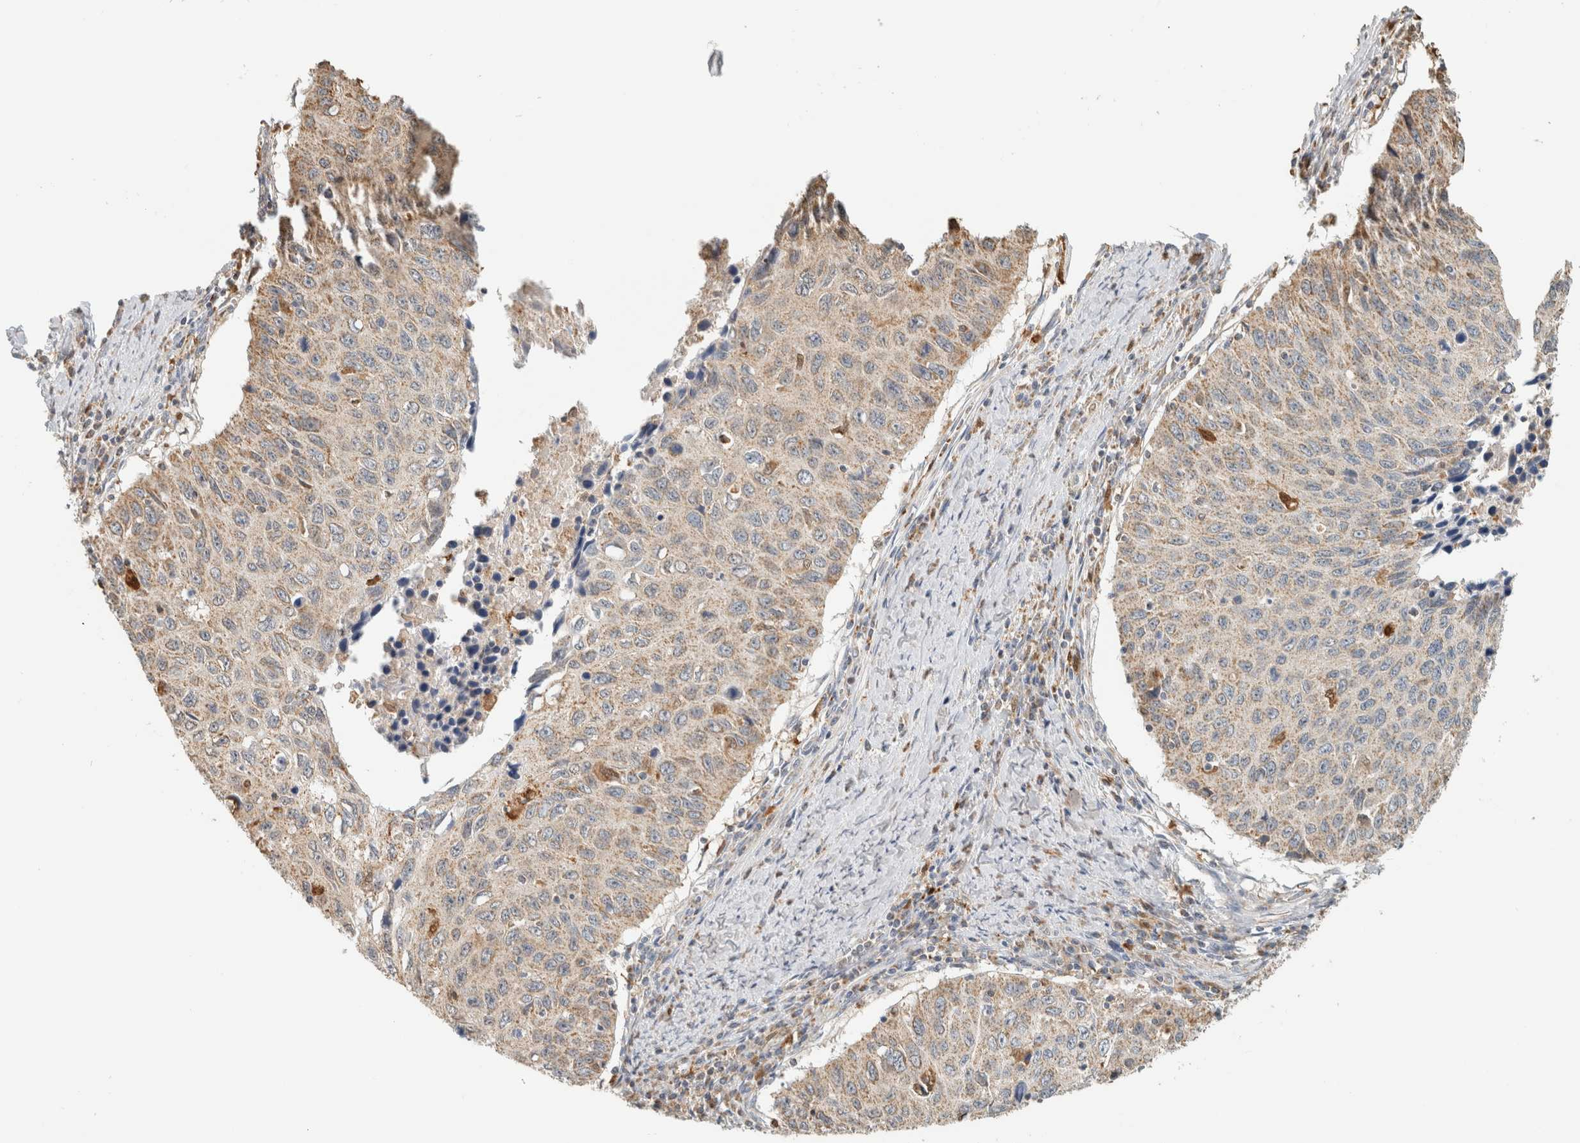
{"staining": {"intensity": "weak", "quantity": ">75%", "location": "cytoplasmic/membranous"}, "tissue": "cervical cancer", "cell_type": "Tumor cells", "image_type": "cancer", "snomed": [{"axis": "morphology", "description": "Squamous cell carcinoma, NOS"}, {"axis": "topography", "description": "Cervix"}], "caption": "Protein expression analysis of human cervical cancer (squamous cell carcinoma) reveals weak cytoplasmic/membranous staining in about >75% of tumor cells.", "gene": "CAPG", "patient": {"sex": "female", "age": 53}}